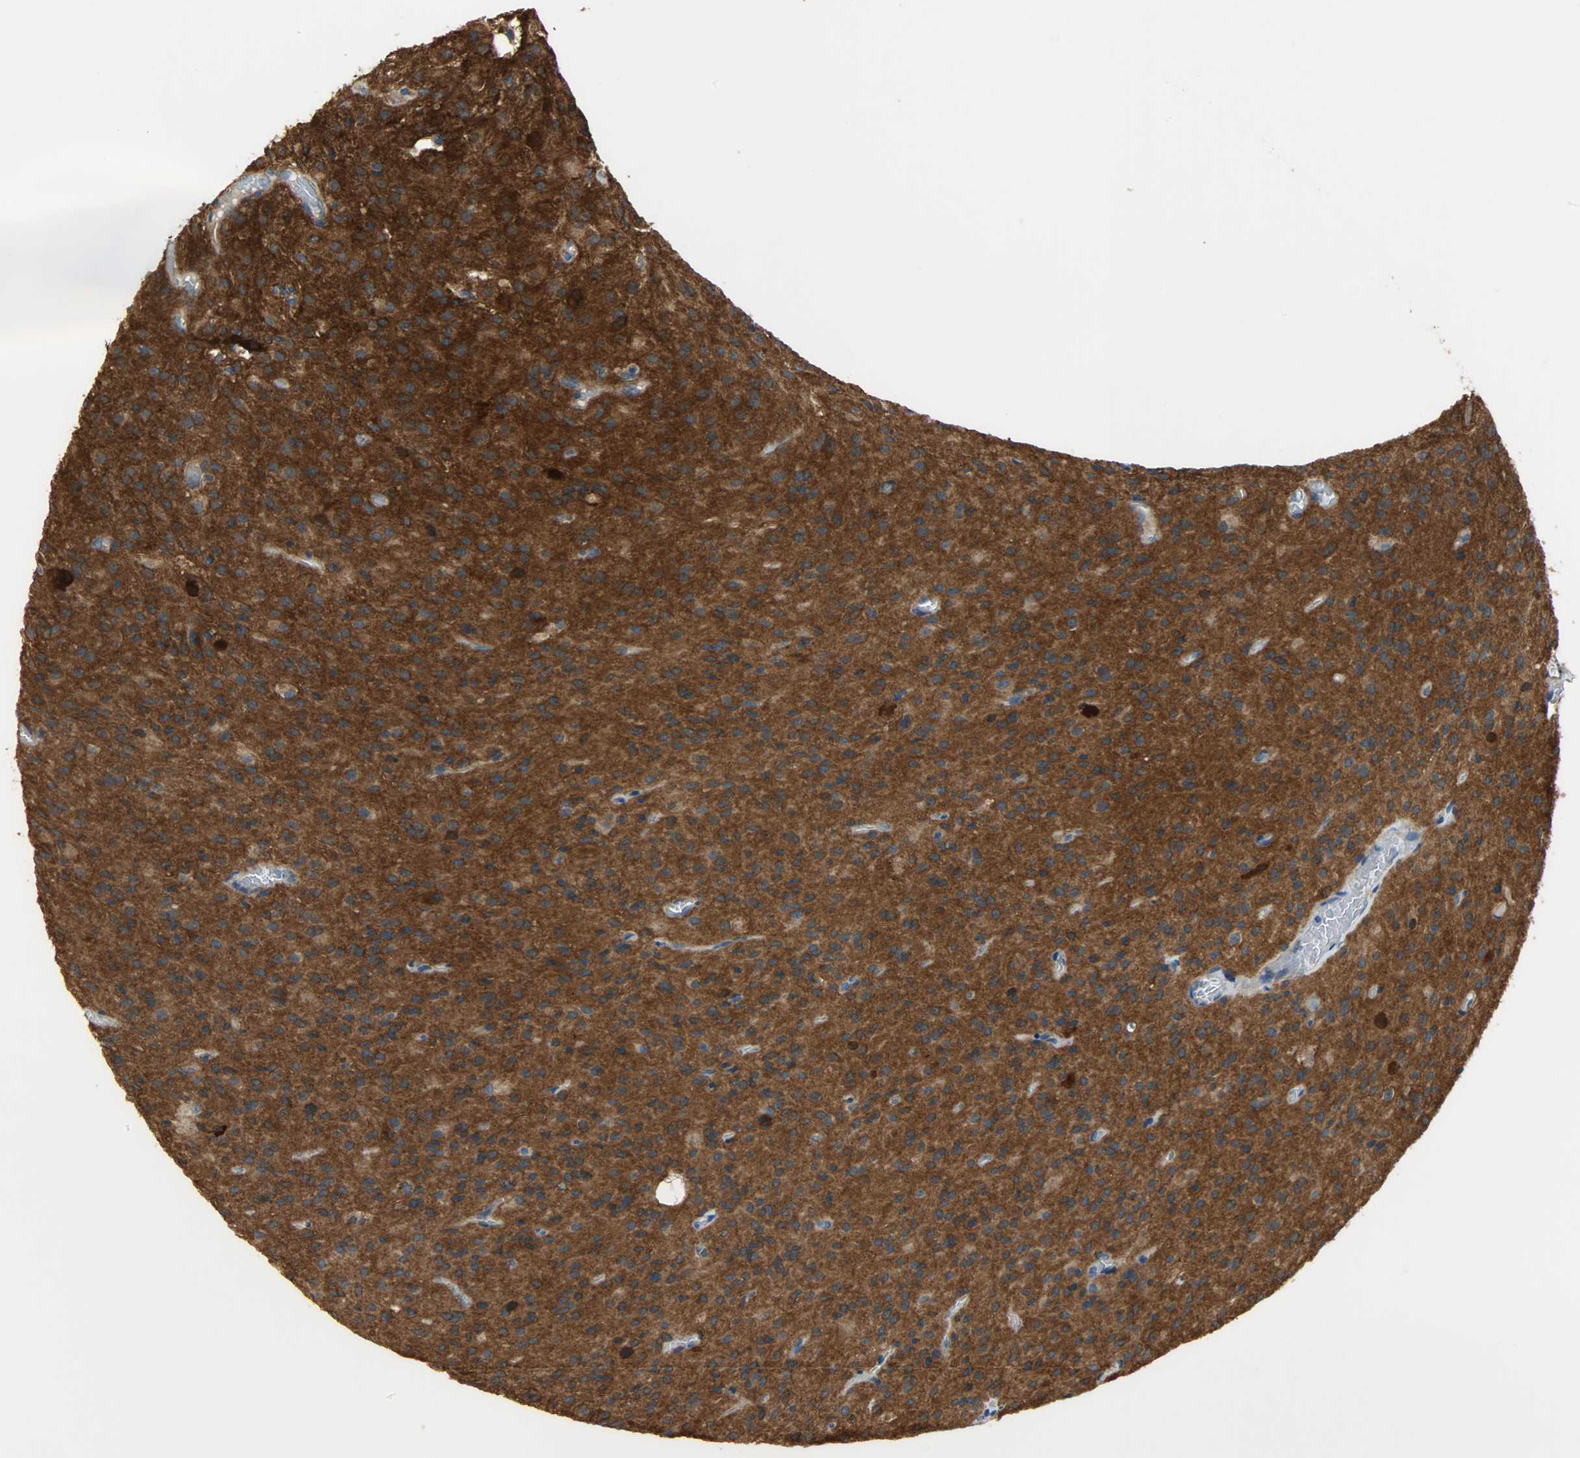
{"staining": {"intensity": "strong", "quantity": ">75%", "location": "cytoplasmic/membranous"}, "tissue": "glioma", "cell_type": "Tumor cells", "image_type": "cancer", "snomed": [{"axis": "morphology", "description": "Glioma, malignant, High grade"}, {"axis": "topography", "description": "Brain"}], "caption": "Immunohistochemistry (IHC) of glioma exhibits high levels of strong cytoplasmic/membranous expression in about >75% of tumor cells. (IHC, brightfield microscopy, high magnification).", "gene": "C1orf198", "patient": {"sex": "female", "age": 59}}